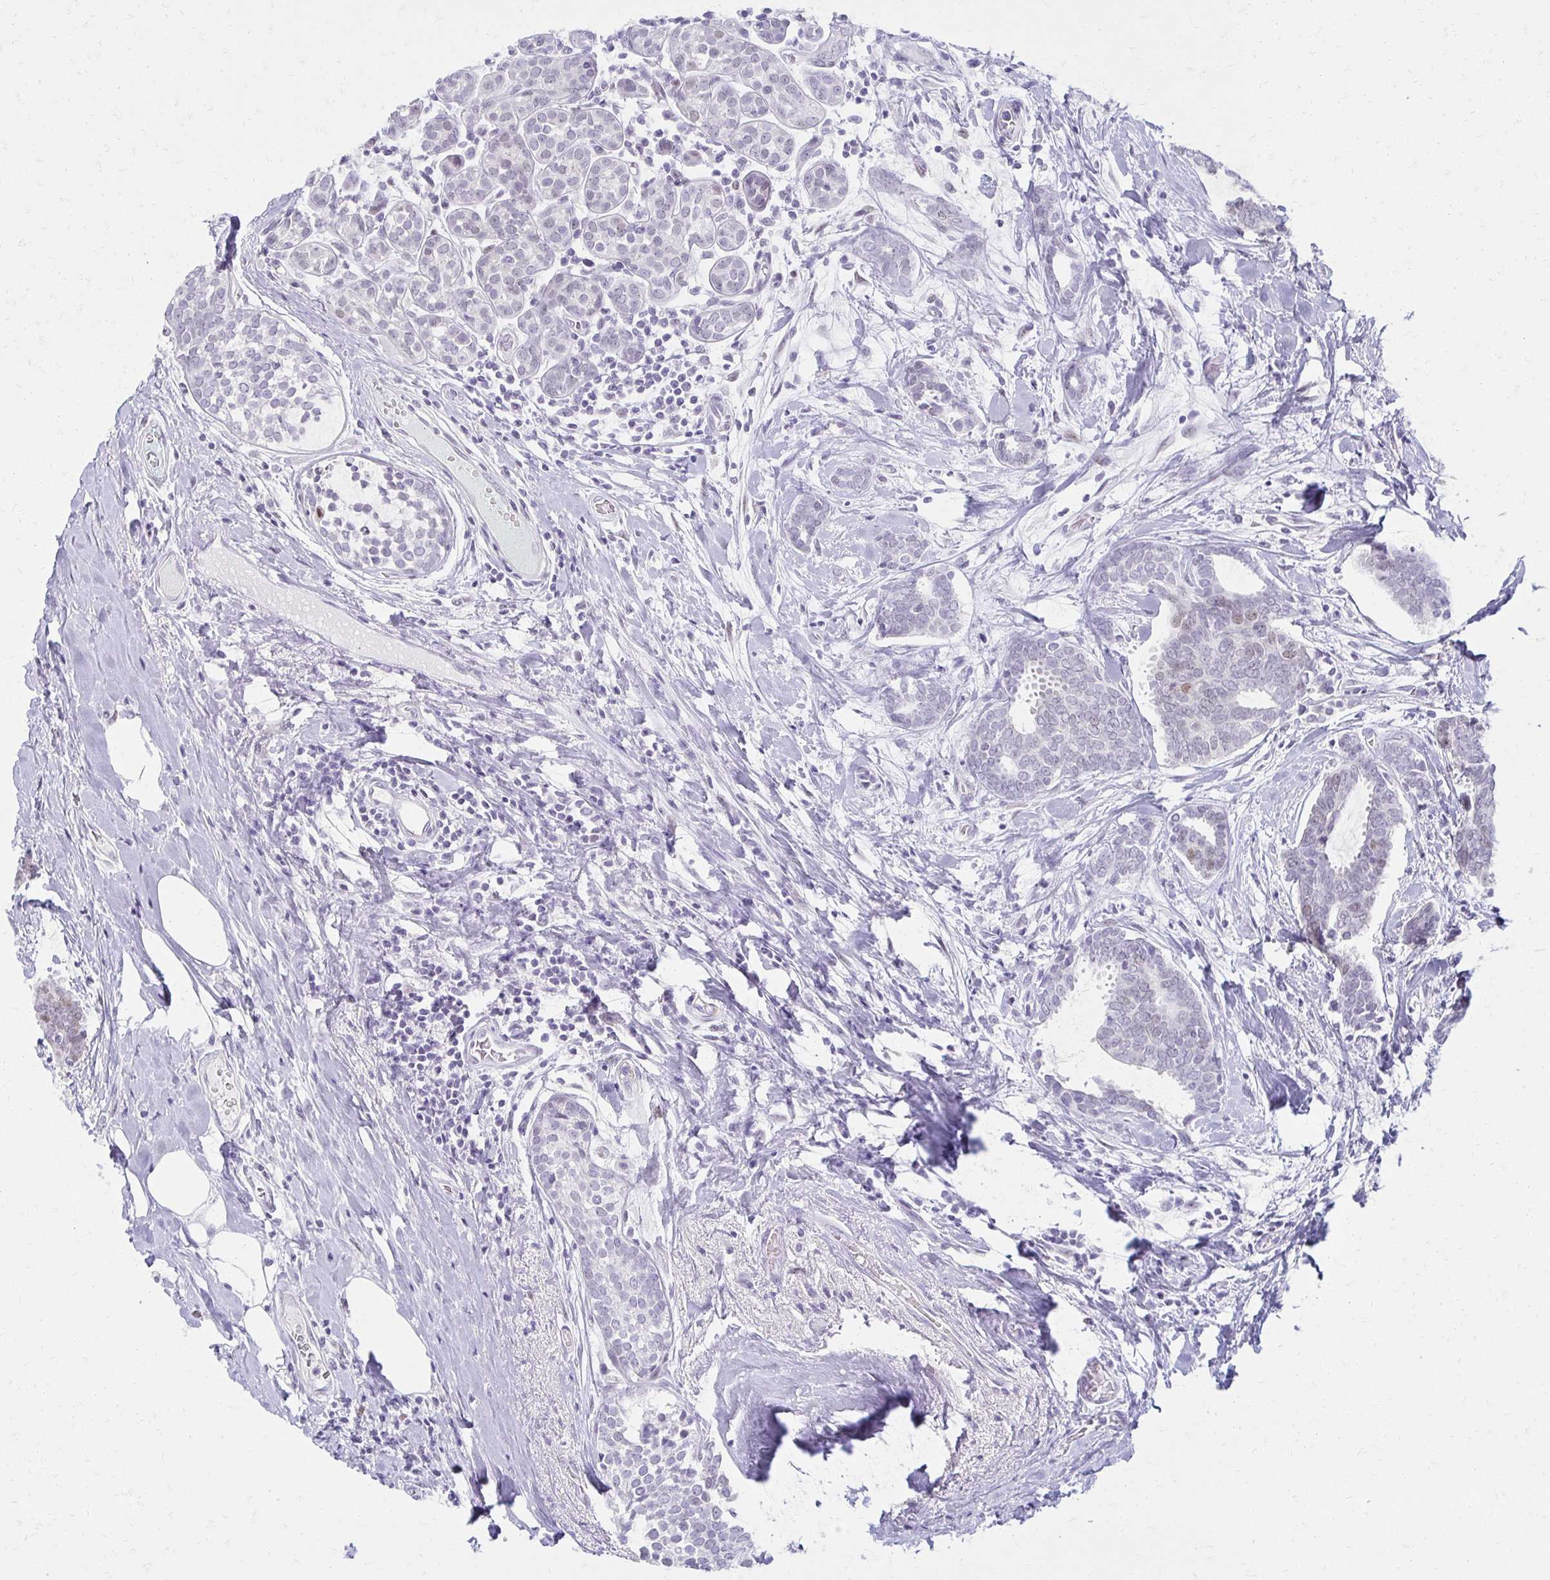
{"staining": {"intensity": "weak", "quantity": "<25%", "location": "nuclear"}, "tissue": "breast cancer", "cell_type": "Tumor cells", "image_type": "cancer", "snomed": [{"axis": "morphology", "description": "Intraductal carcinoma, in situ"}, {"axis": "morphology", "description": "Duct carcinoma"}, {"axis": "morphology", "description": "Lobular carcinoma, in situ"}, {"axis": "topography", "description": "Breast"}], "caption": "Immunohistochemical staining of human breast infiltrating ductal carcinoma demonstrates no significant staining in tumor cells.", "gene": "MORC4", "patient": {"sex": "female", "age": 44}}